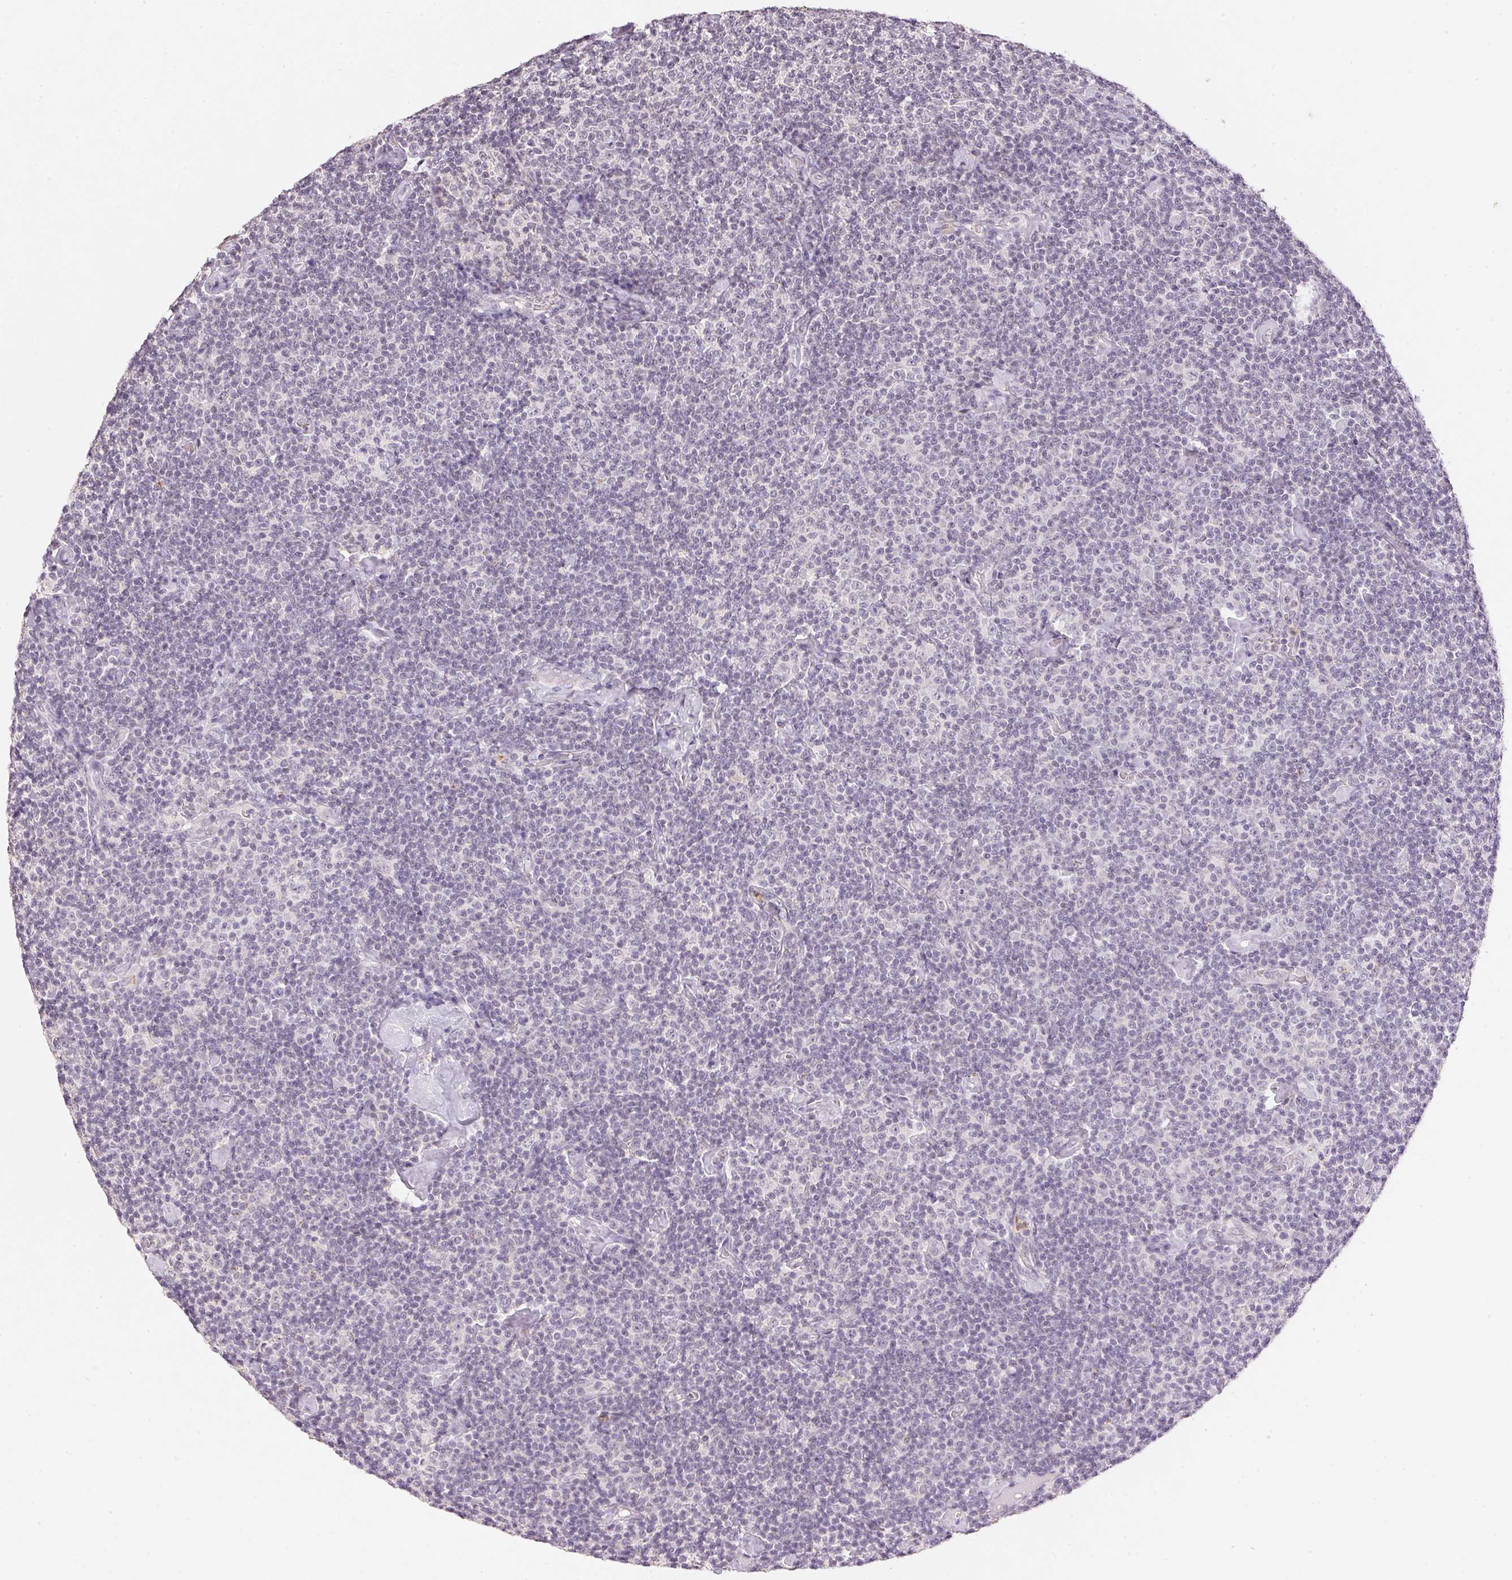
{"staining": {"intensity": "negative", "quantity": "none", "location": "none"}, "tissue": "lymphoma", "cell_type": "Tumor cells", "image_type": "cancer", "snomed": [{"axis": "morphology", "description": "Malignant lymphoma, non-Hodgkin's type, Low grade"}, {"axis": "topography", "description": "Lymph node"}], "caption": "This image is of low-grade malignant lymphoma, non-Hodgkin's type stained with IHC to label a protein in brown with the nuclei are counter-stained blue. There is no positivity in tumor cells.", "gene": "SMTN", "patient": {"sex": "male", "age": 81}}